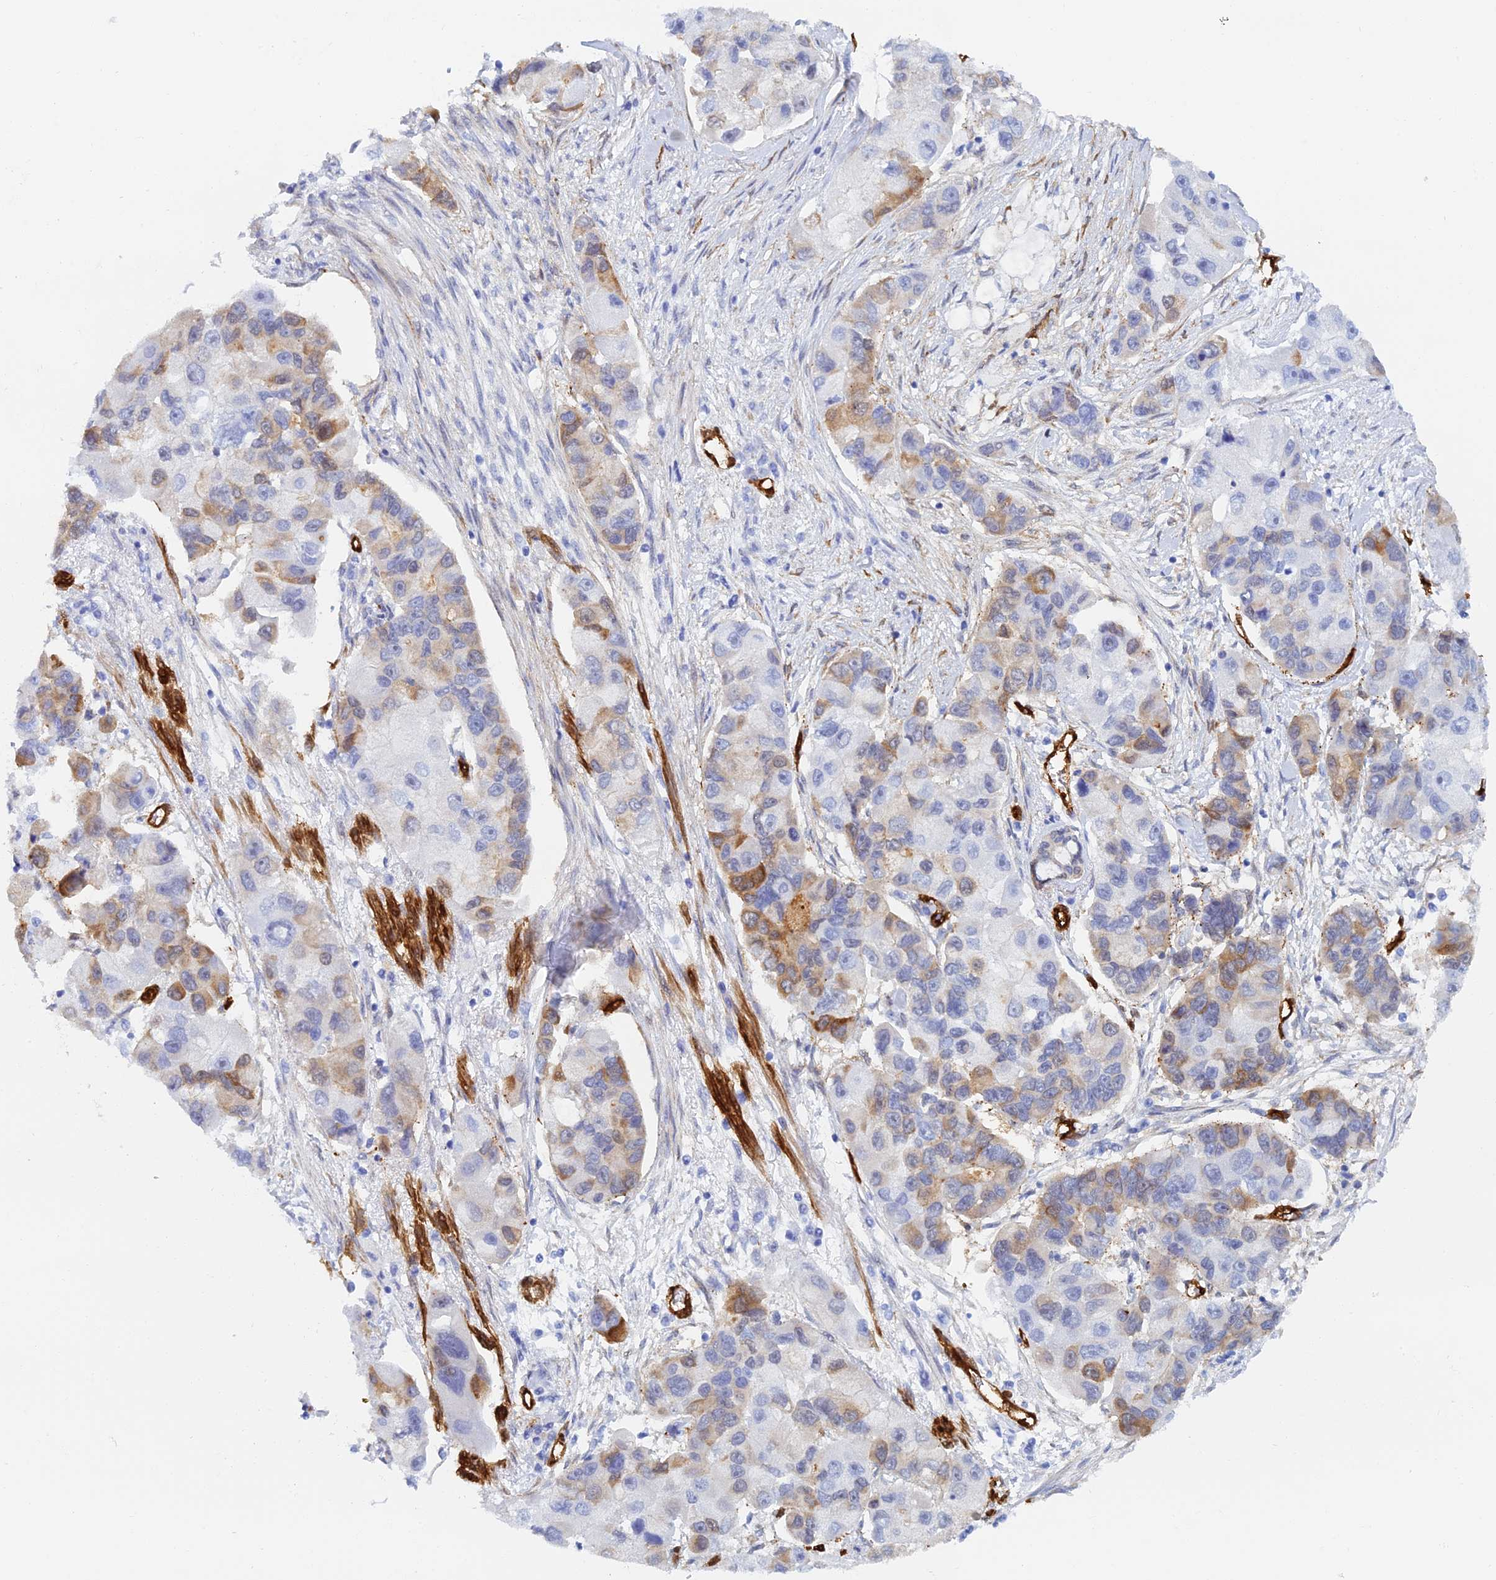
{"staining": {"intensity": "moderate", "quantity": "<25%", "location": "cytoplasmic/membranous"}, "tissue": "lung cancer", "cell_type": "Tumor cells", "image_type": "cancer", "snomed": [{"axis": "morphology", "description": "Adenocarcinoma, NOS"}, {"axis": "topography", "description": "Lung"}], "caption": "Lung adenocarcinoma tissue exhibits moderate cytoplasmic/membranous positivity in approximately <25% of tumor cells, visualized by immunohistochemistry.", "gene": "CRIP2", "patient": {"sex": "female", "age": 54}}